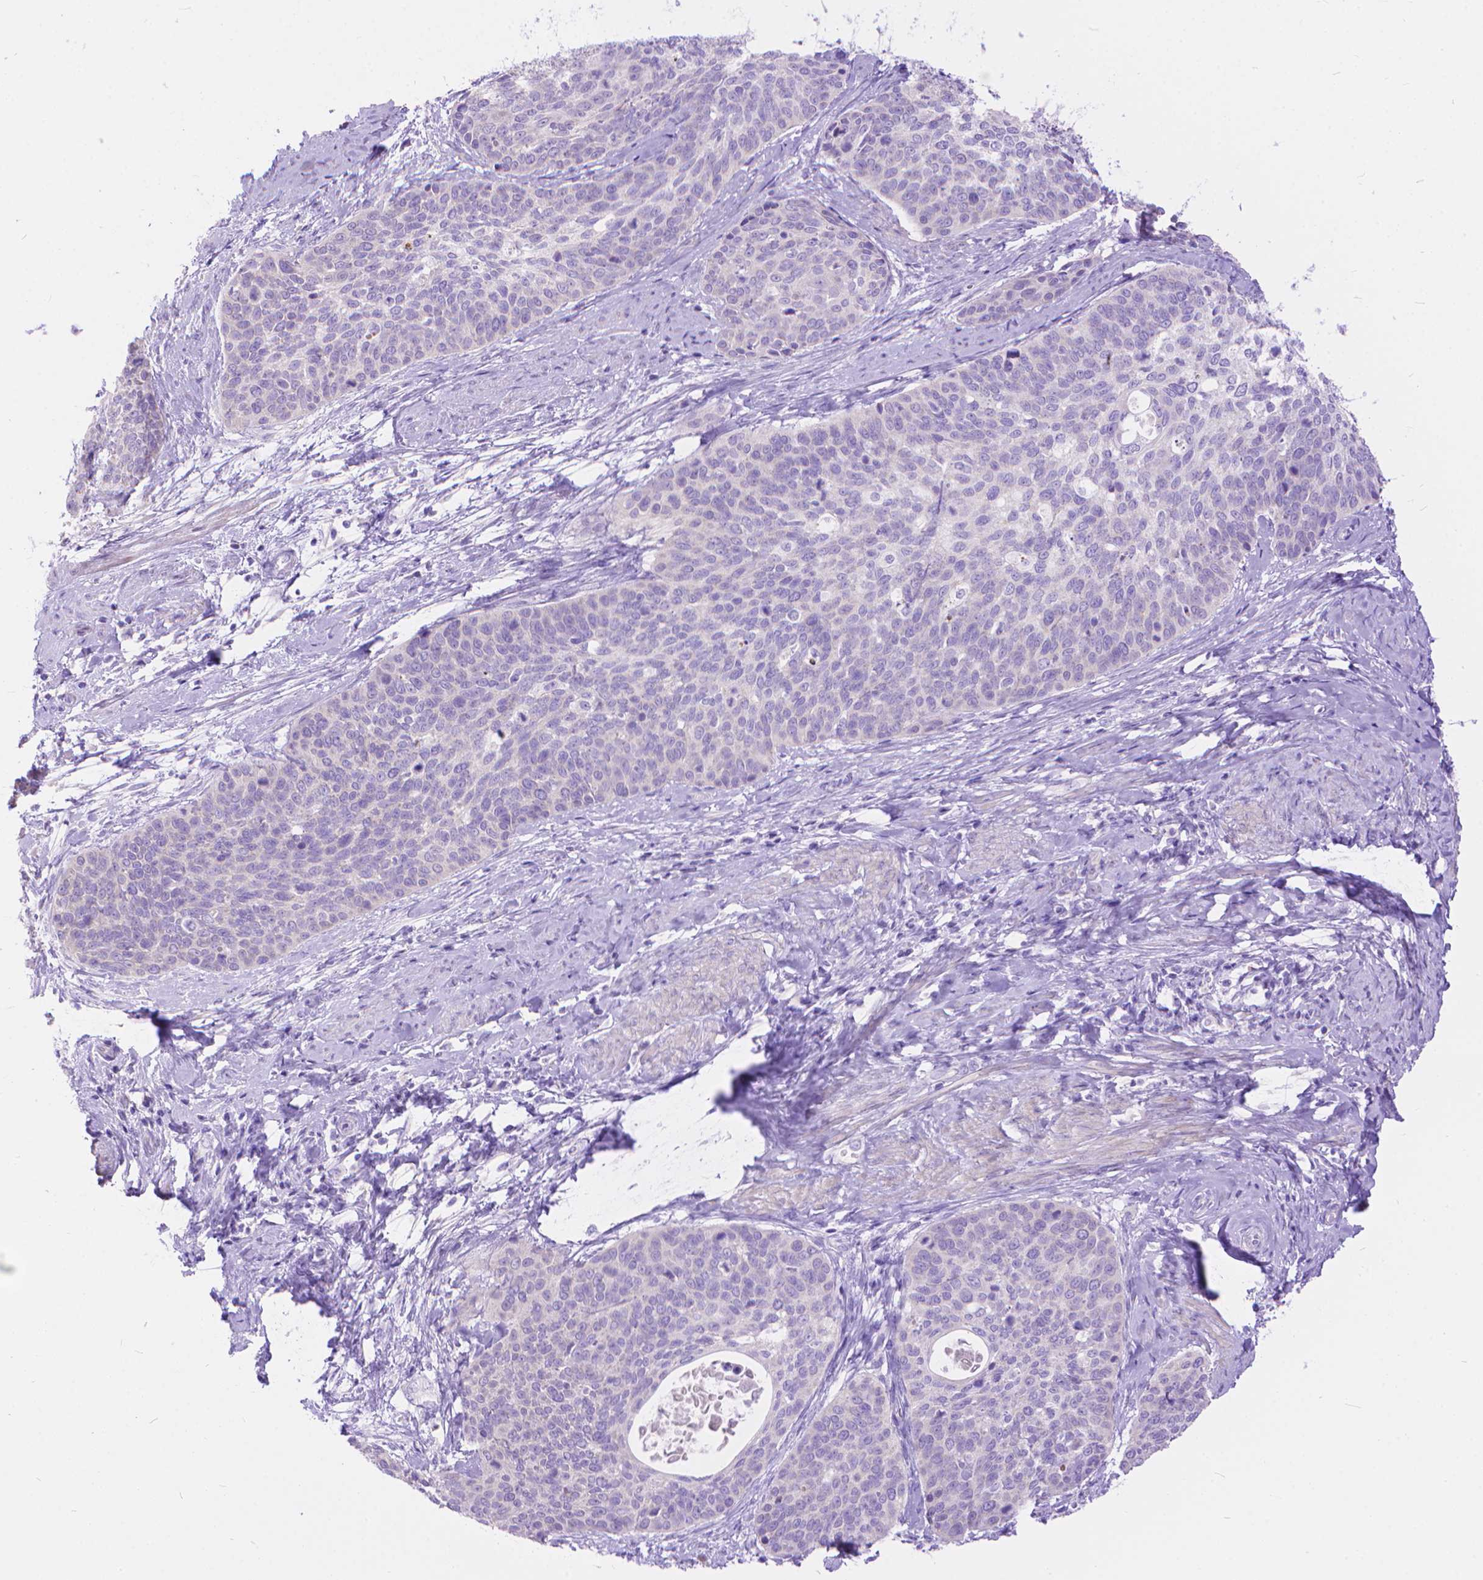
{"staining": {"intensity": "negative", "quantity": "none", "location": "none"}, "tissue": "cervical cancer", "cell_type": "Tumor cells", "image_type": "cancer", "snomed": [{"axis": "morphology", "description": "Squamous cell carcinoma, NOS"}, {"axis": "topography", "description": "Cervix"}], "caption": "Tumor cells show no significant protein staining in cervical squamous cell carcinoma. (DAB (3,3'-diaminobenzidine) immunohistochemistry with hematoxylin counter stain).", "gene": "DHRS2", "patient": {"sex": "female", "age": 69}}